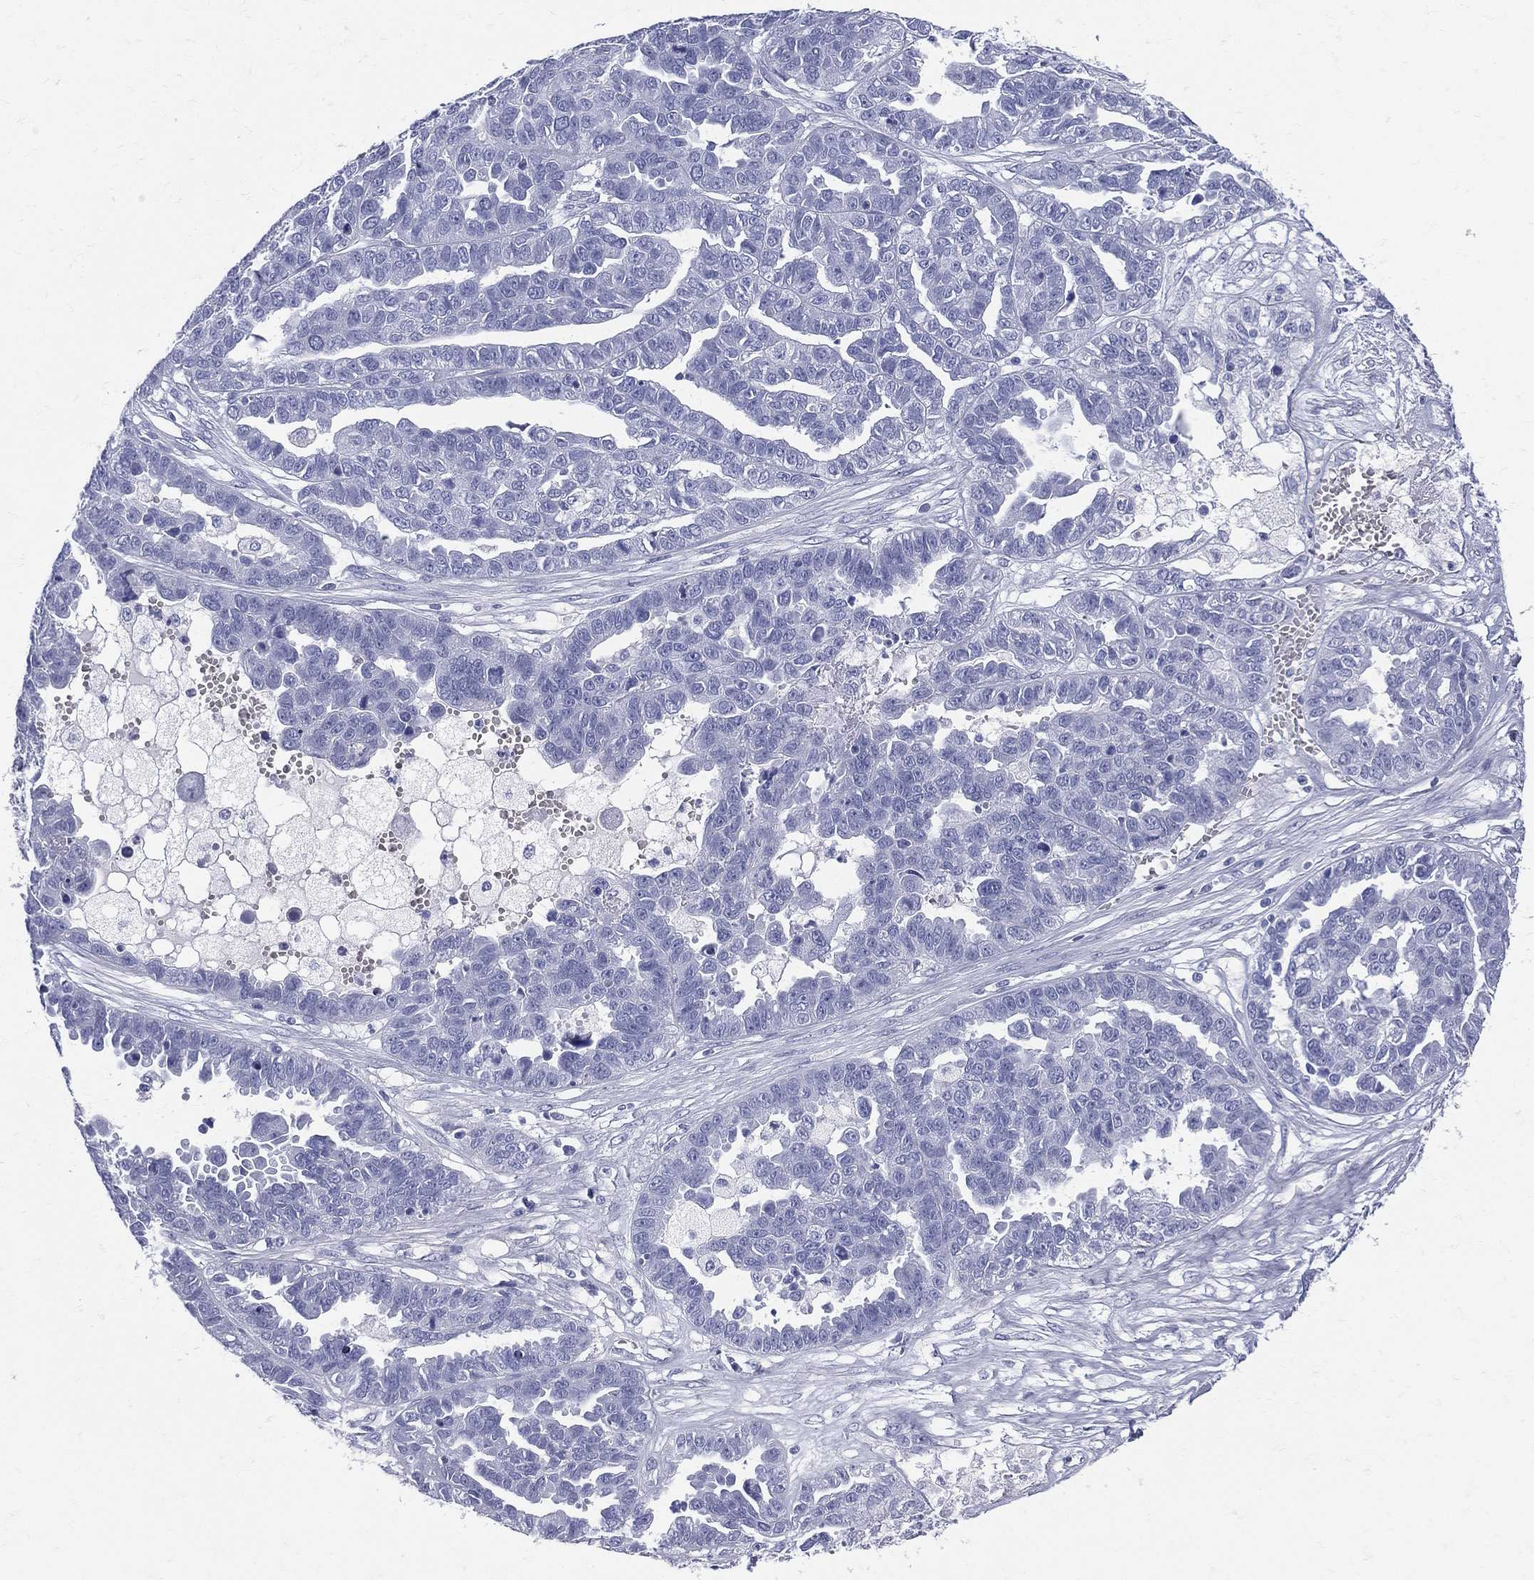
{"staining": {"intensity": "negative", "quantity": "none", "location": "none"}, "tissue": "ovarian cancer", "cell_type": "Tumor cells", "image_type": "cancer", "snomed": [{"axis": "morphology", "description": "Cystadenocarcinoma, serous, NOS"}, {"axis": "topography", "description": "Ovary"}], "caption": "Protein analysis of ovarian serous cystadenocarcinoma displays no significant positivity in tumor cells. (DAB (3,3'-diaminobenzidine) immunohistochemistry (IHC), high magnification).", "gene": "ETNPPL", "patient": {"sex": "female", "age": 87}}